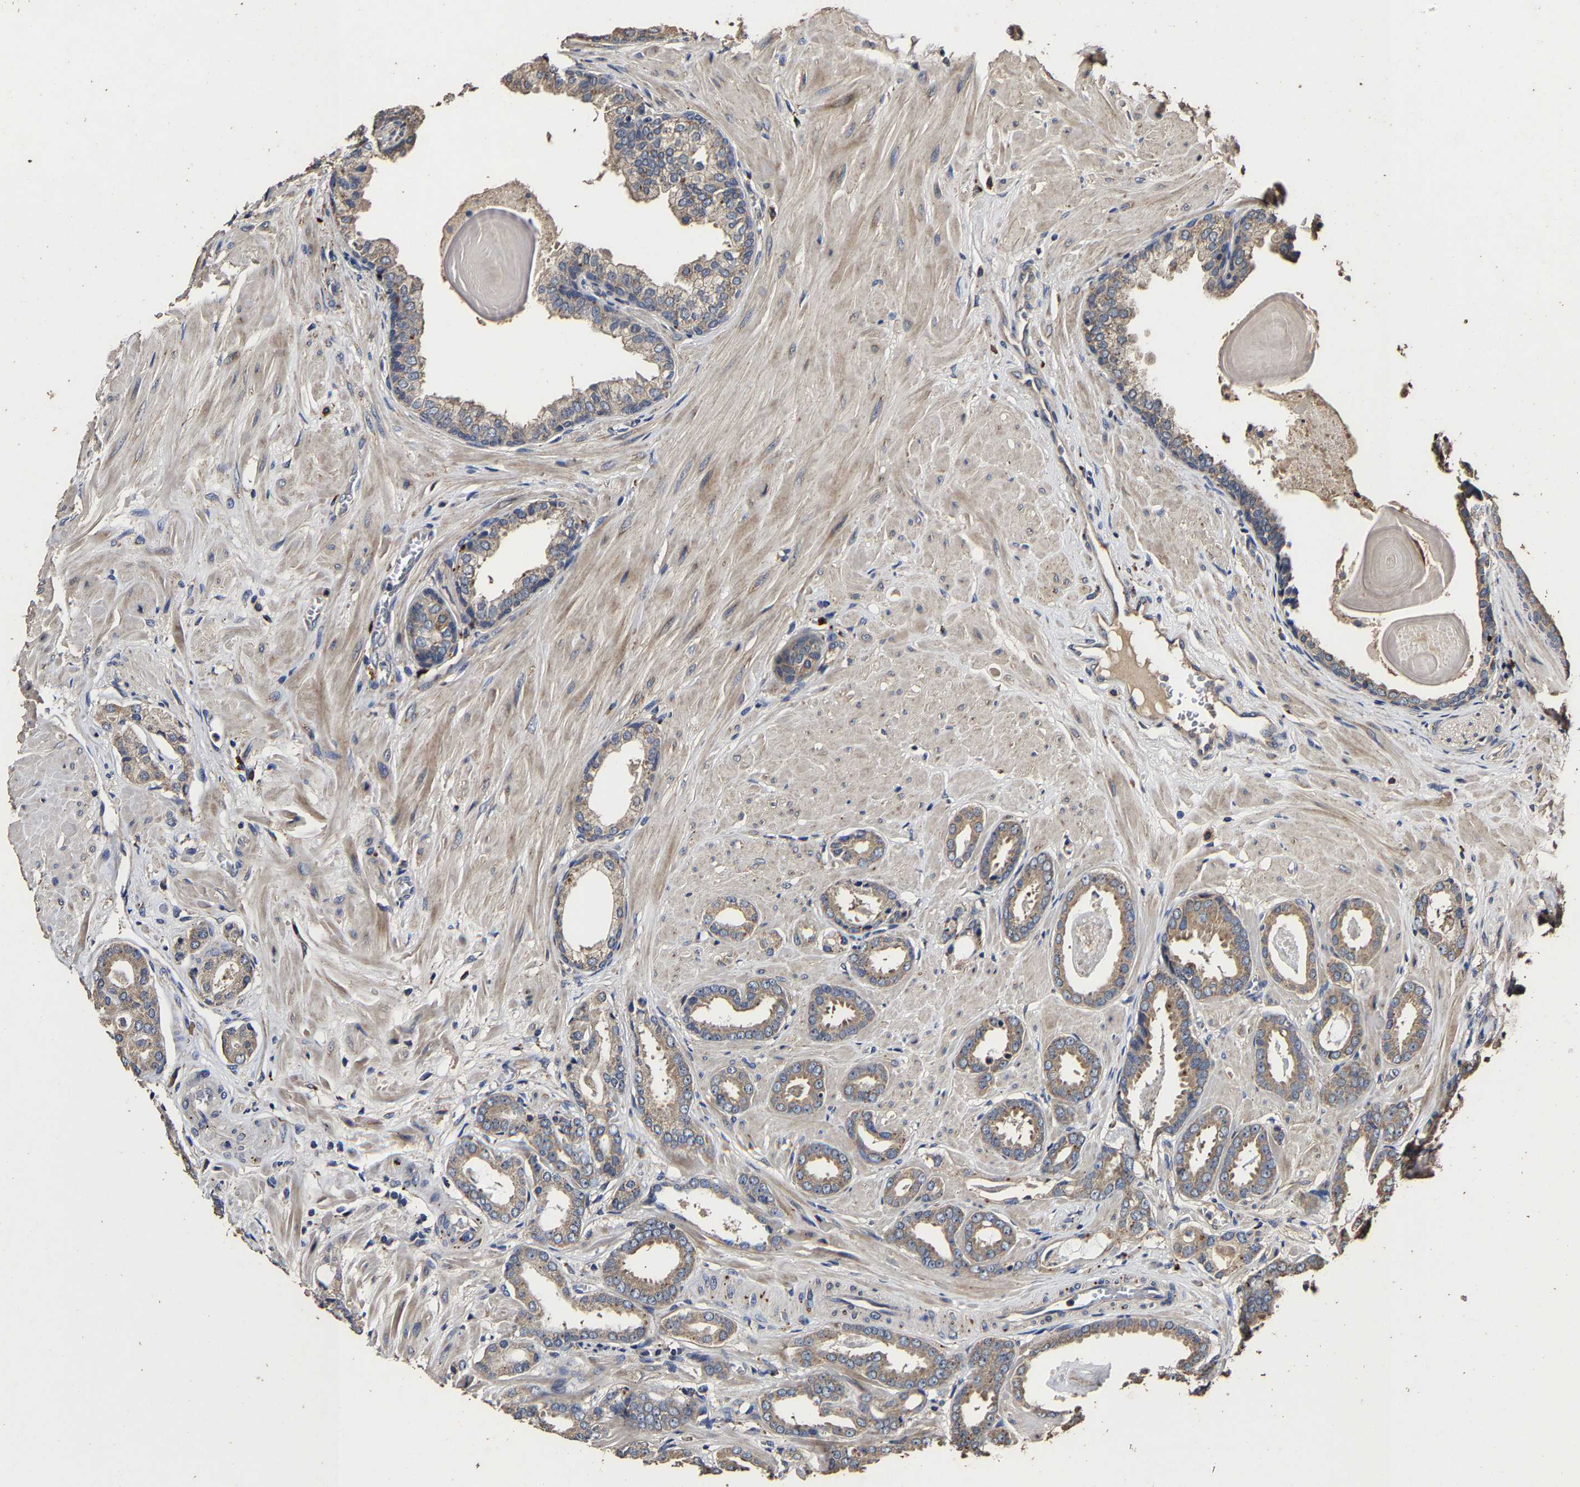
{"staining": {"intensity": "weak", "quantity": ">75%", "location": "cytoplasmic/membranous"}, "tissue": "prostate cancer", "cell_type": "Tumor cells", "image_type": "cancer", "snomed": [{"axis": "morphology", "description": "Adenocarcinoma, Low grade"}, {"axis": "topography", "description": "Prostate"}], "caption": "This is an image of immunohistochemistry (IHC) staining of prostate cancer (adenocarcinoma (low-grade)), which shows weak positivity in the cytoplasmic/membranous of tumor cells.", "gene": "PPM1K", "patient": {"sex": "male", "age": 53}}